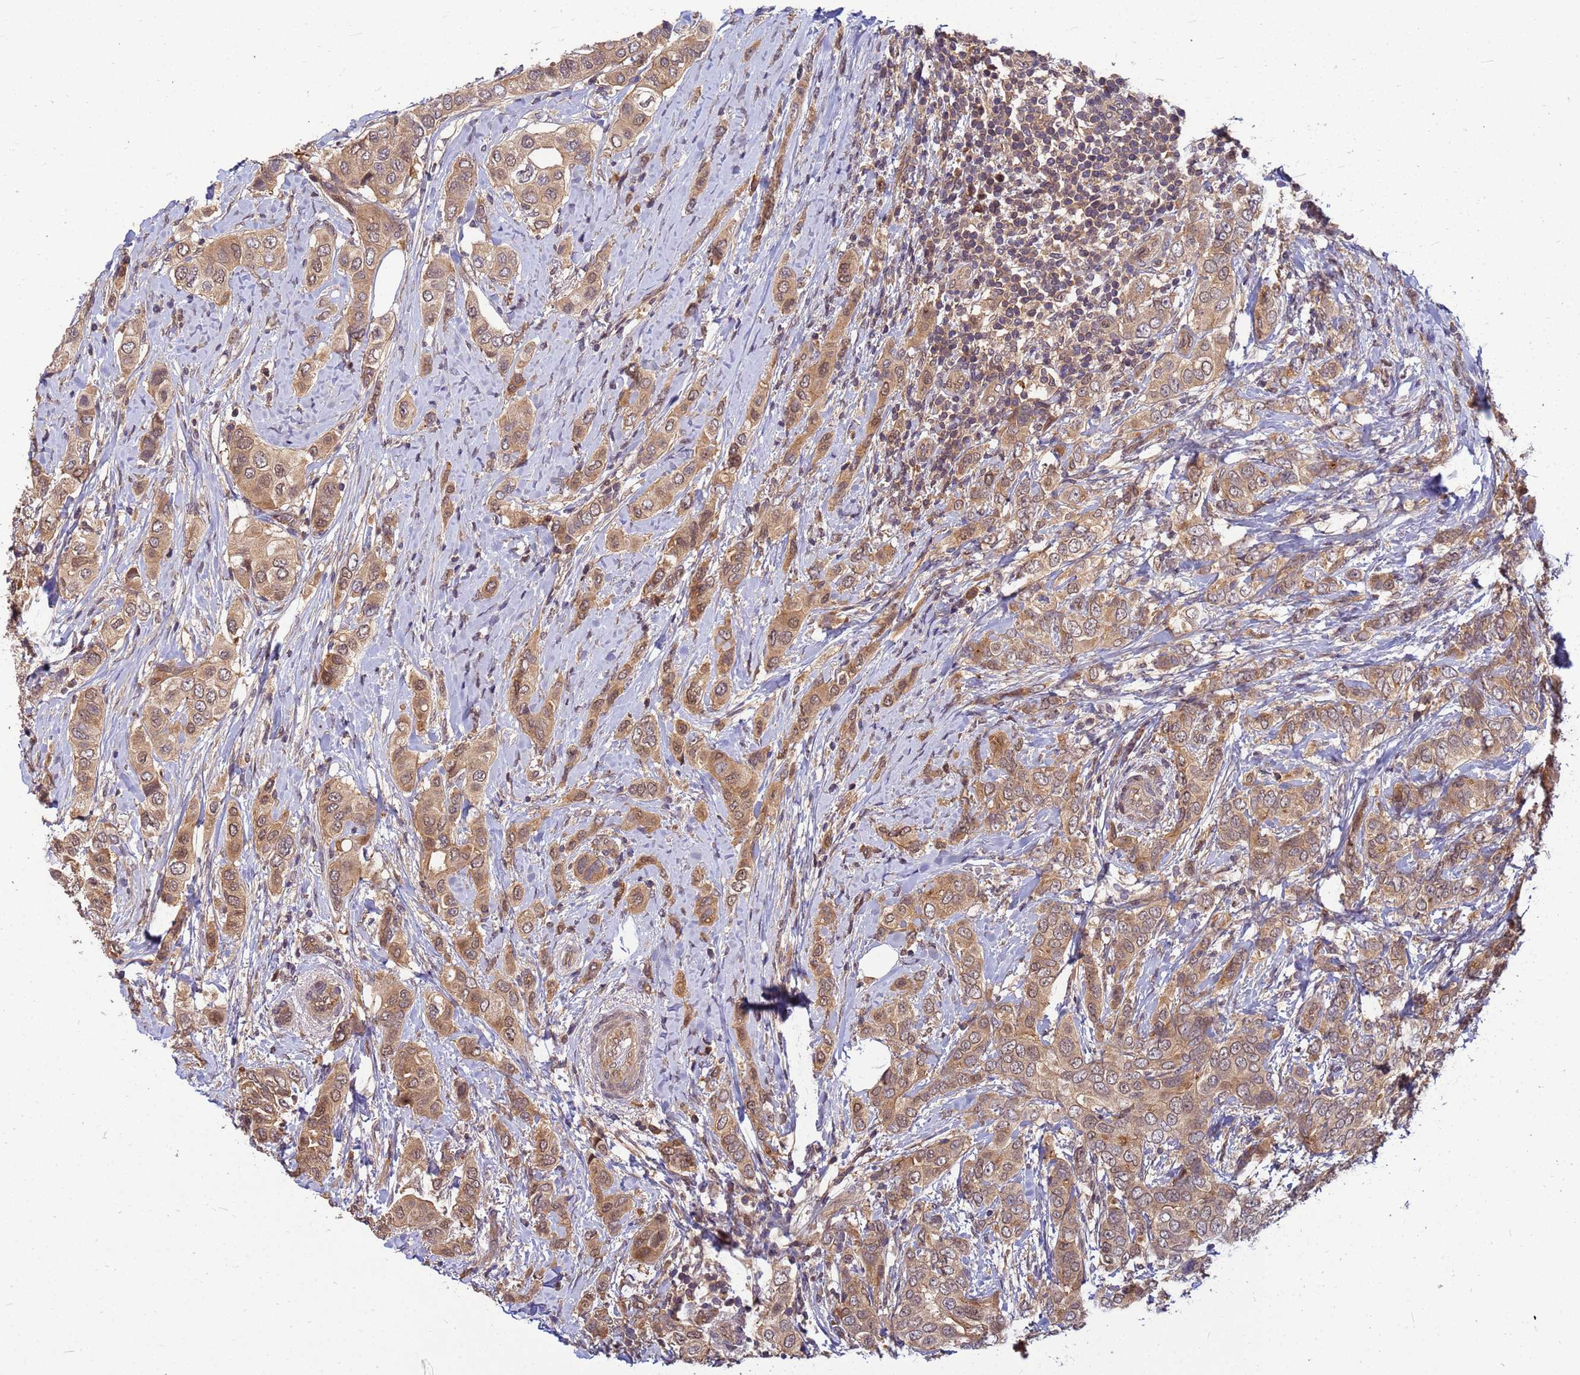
{"staining": {"intensity": "moderate", "quantity": ">75%", "location": "cytoplasmic/membranous"}, "tissue": "breast cancer", "cell_type": "Tumor cells", "image_type": "cancer", "snomed": [{"axis": "morphology", "description": "Lobular carcinoma"}, {"axis": "topography", "description": "Breast"}], "caption": "Protein positivity by IHC shows moderate cytoplasmic/membranous staining in approximately >75% of tumor cells in breast cancer.", "gene": "DUS4L", "patient": {"sex": "female", "age": 51}}